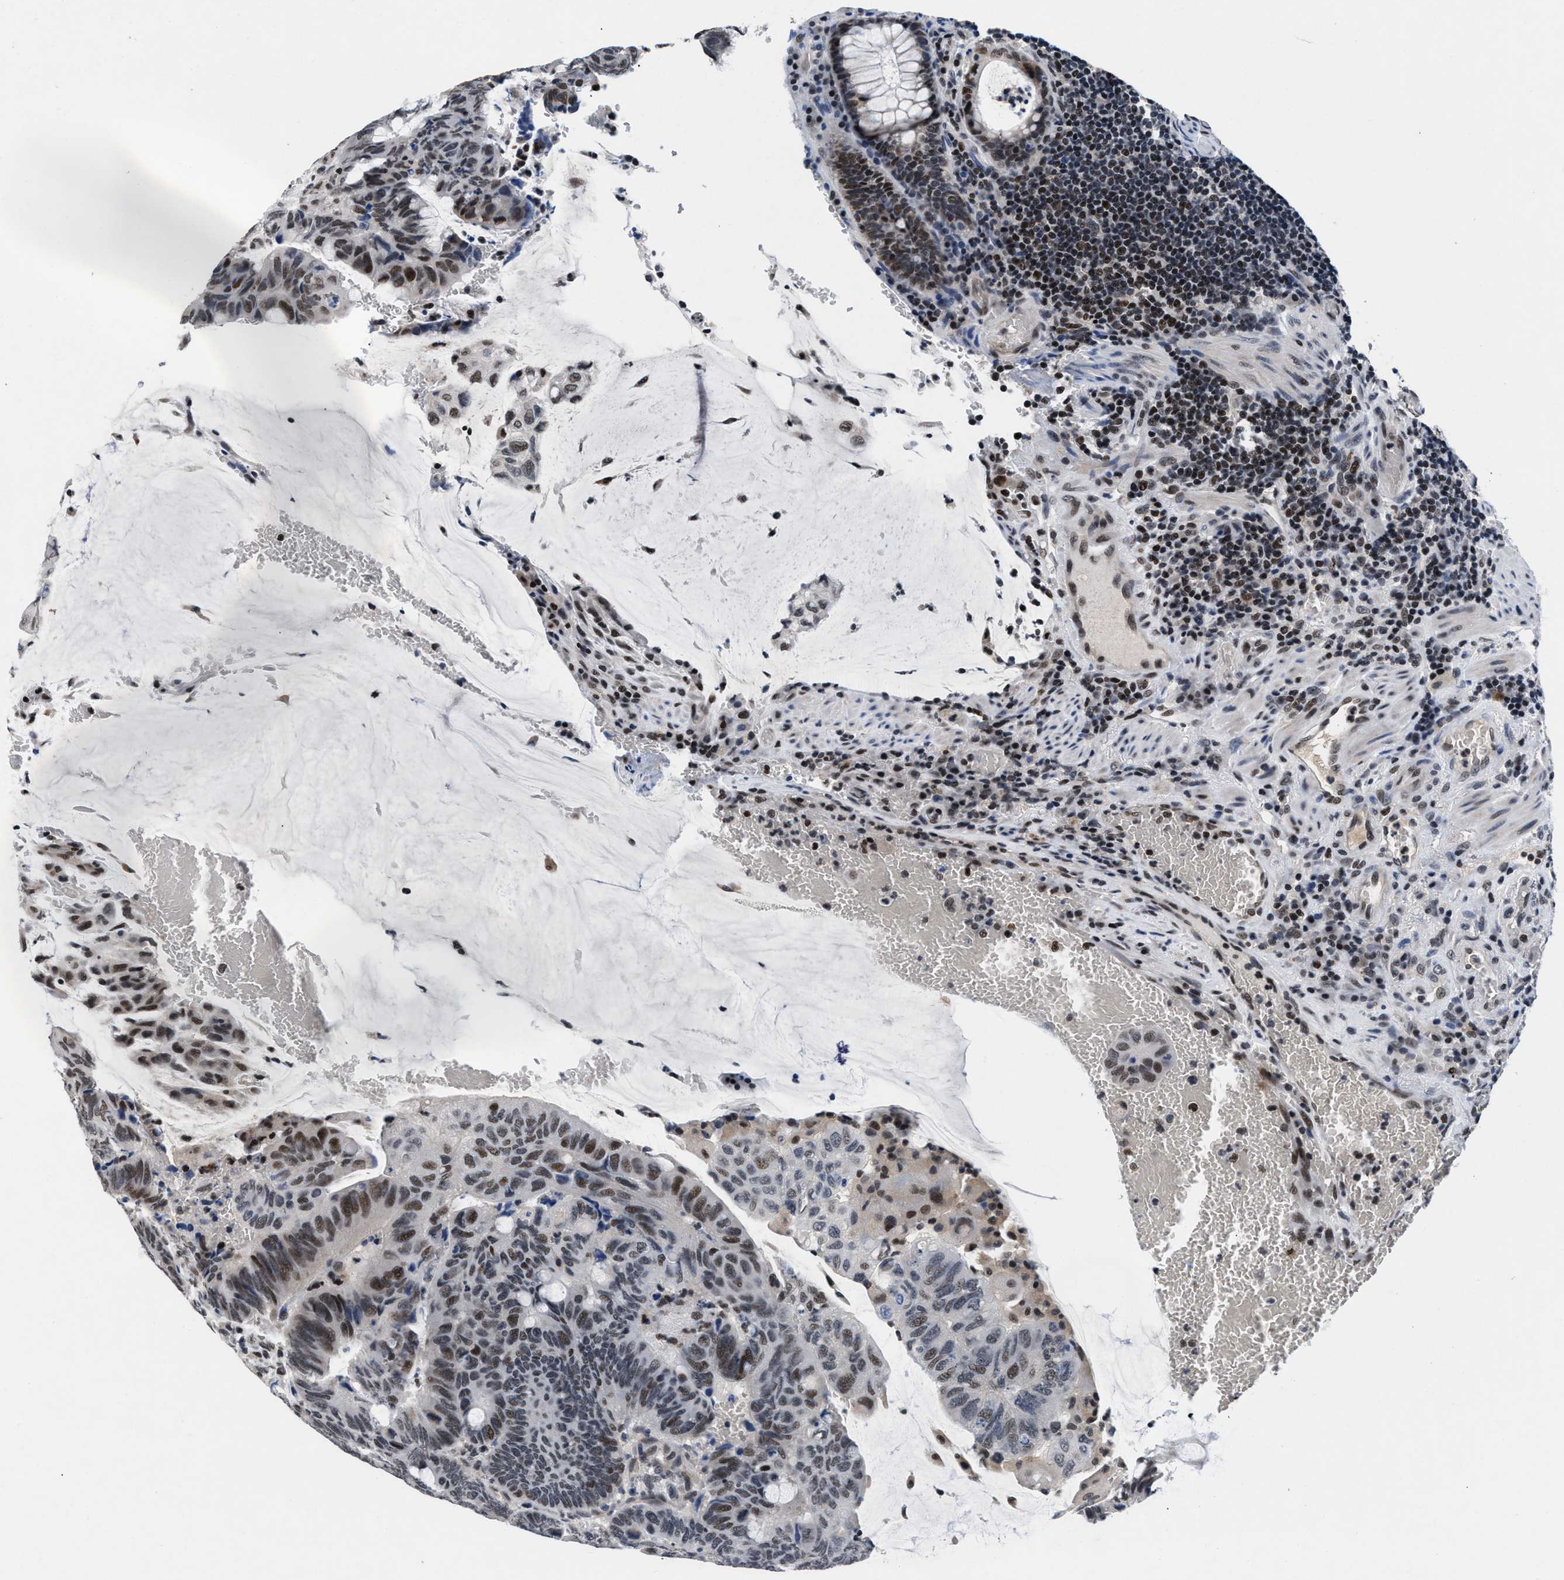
{"staining": {"intensity": "moderate", "quantity": "25%-75%", "location": "nuclear"}, "tissue": "colorectal cancer", "cell_type": "Tumor cells", "image_type": "cancer", "snomed": [{"axis": "morphology", "description": "Normal tissue, NOS"}, {"axis": "morphology", "description": "Adenocarcinoma, NOS"}, {"axis": "topography", "description": "Rectum"}, {"axis": "topography", "description": "Peripheral nerve tissue"}], "caption": "Immunohistochemical staining of human colorectal cancer (adenocarcinoma) shows medium levels of moderate nuclear protein expression in approximately 25%-75% of tumor cells. Immunohistochemistry stains the protein in brown and the nuclei are stained blue.", "gene": "WDR81", "patient": {"sex": "male", "age": 92}}